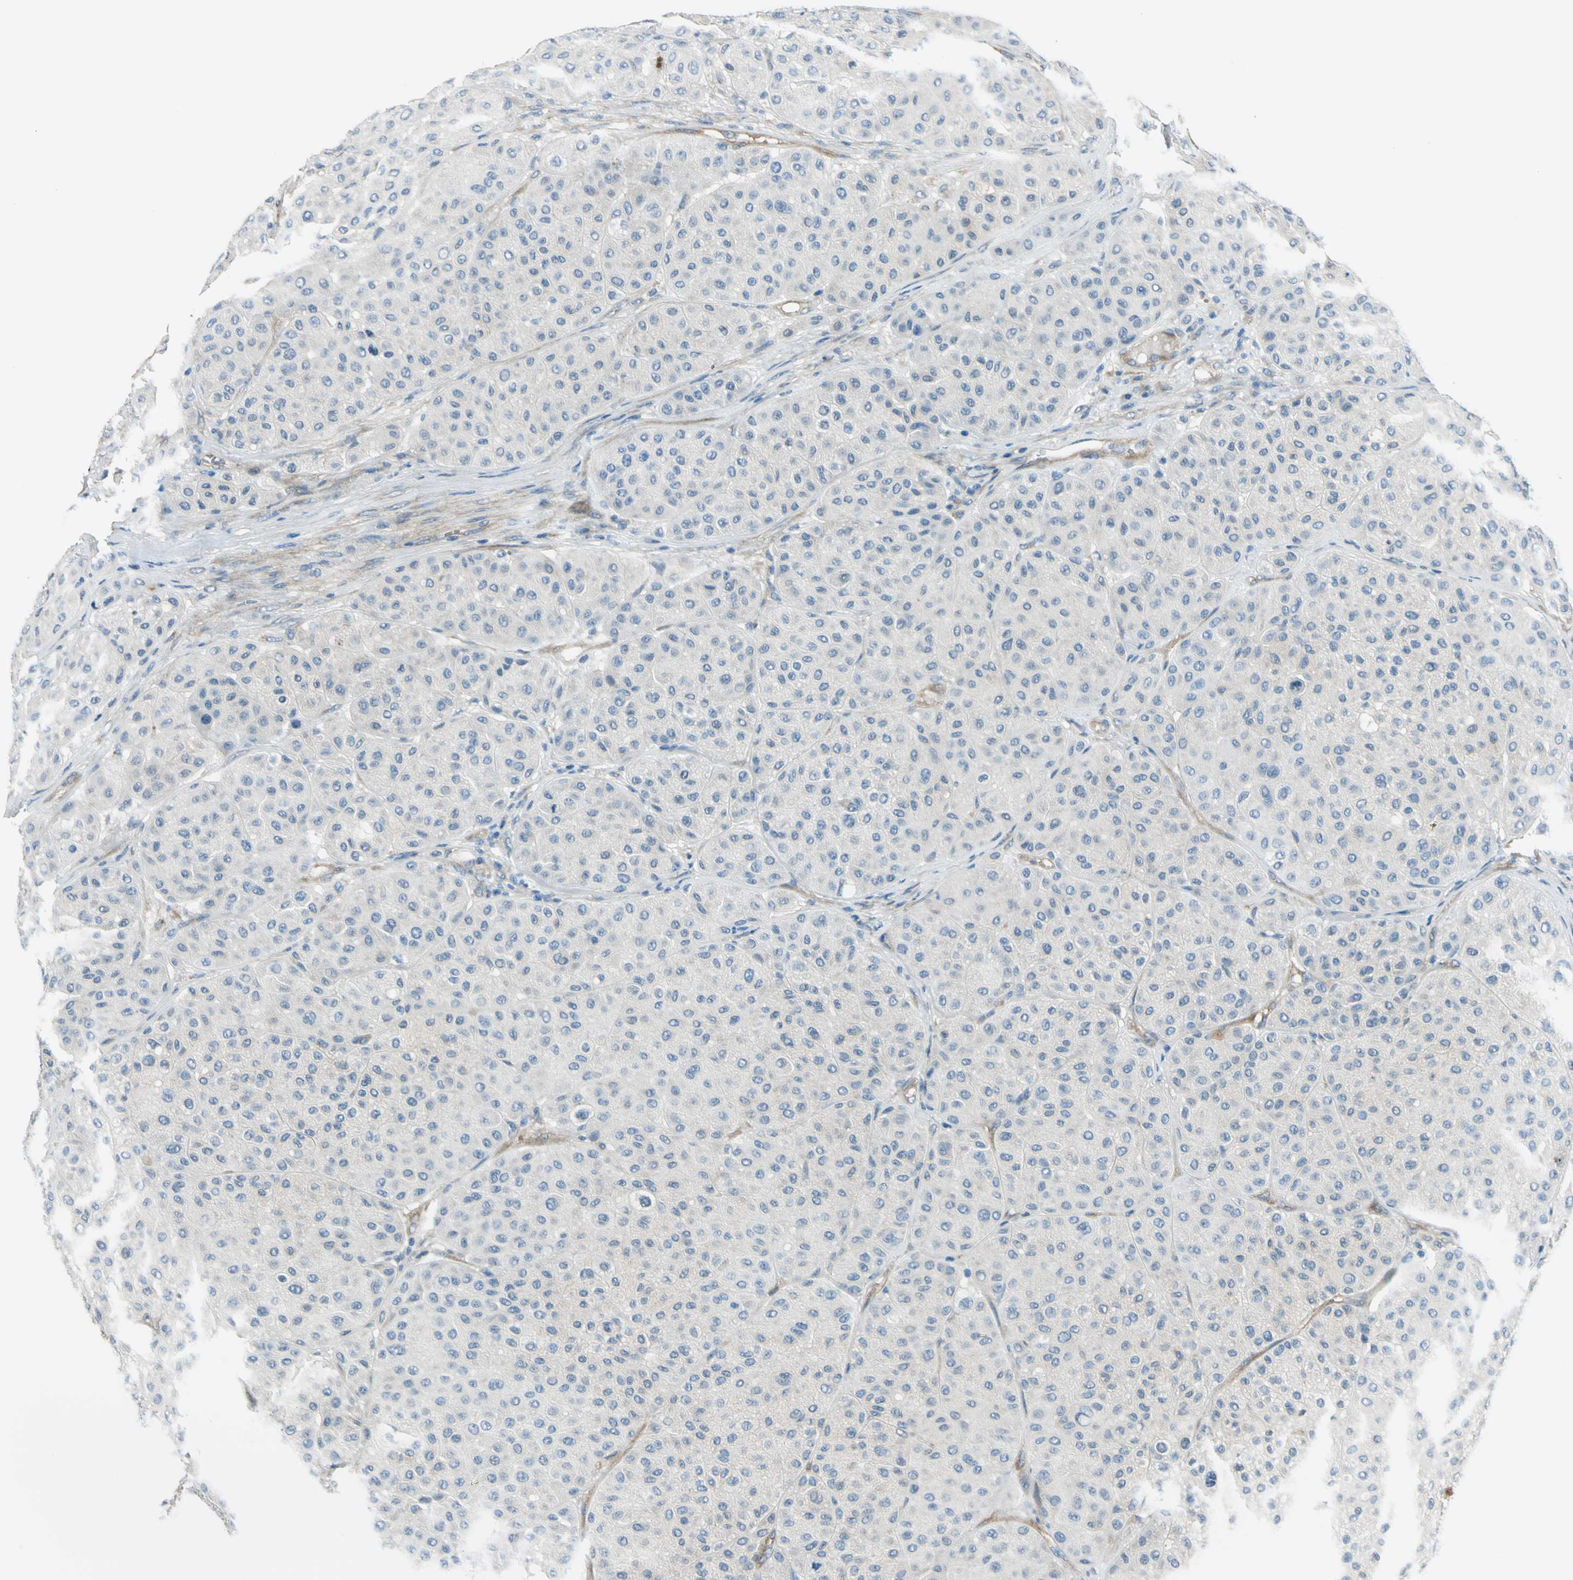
{"staining": {"intensity": "negative", "quantity": "none", "location": "none"}, "tissue": "melanoma", "cell_type": "Tumor cells", "image_type": "cancer", "snomed": [{"axis": "morphology", "description": "Normal tissue, NOS"}, {"axis": "morphology", "description": "Malignant melanoma, Metastatic site"}, {"axis": "topography", "description": "Skin"}], "caption": "Human malignant melanoma (metastatic site) stained for a protein using IHC exhibits no staining in tumor cells.", "gene": "CDC42EP1", "patient": {"sex": "male", "age": 41}}